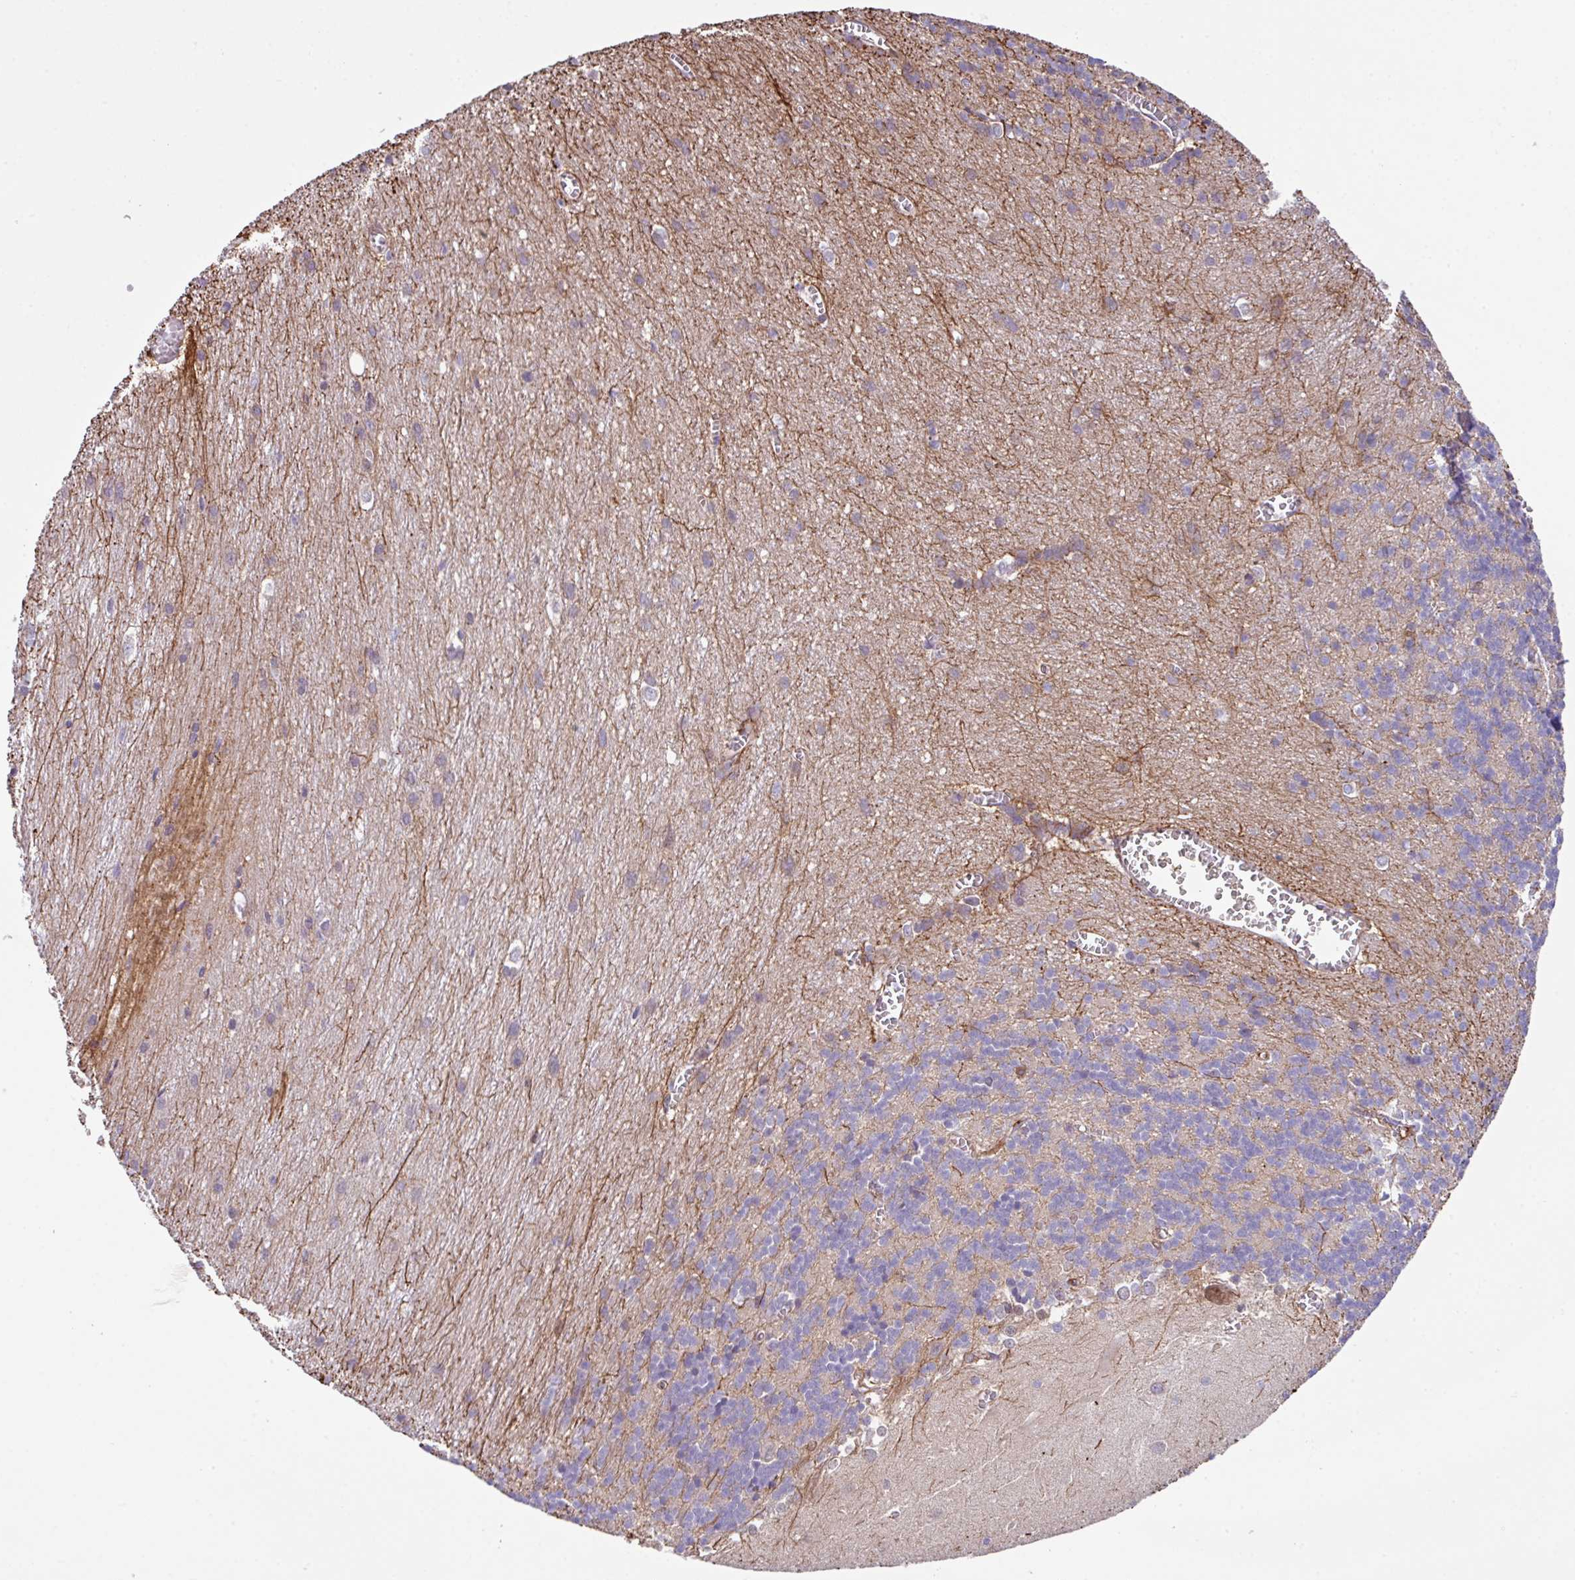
{"staining": {"intensity": "negative", "quantity": "none", "location": "none"}, "tissue": "cerebellum", "cell_type": "Cells in granular layer", "image_type": "normal", "snomed": [{"axis": "morphology", "description": "Normal tissue, NOS"}, {"axis": "topography", "description": "Cerebellum"}], "caption": "A high-resolution image shows IHC staining of normal cerebellum, which displays no significant expression in cells in granular layer.", "gene": "DNAL1", "patient": {"sex": "male", "age": 37}}